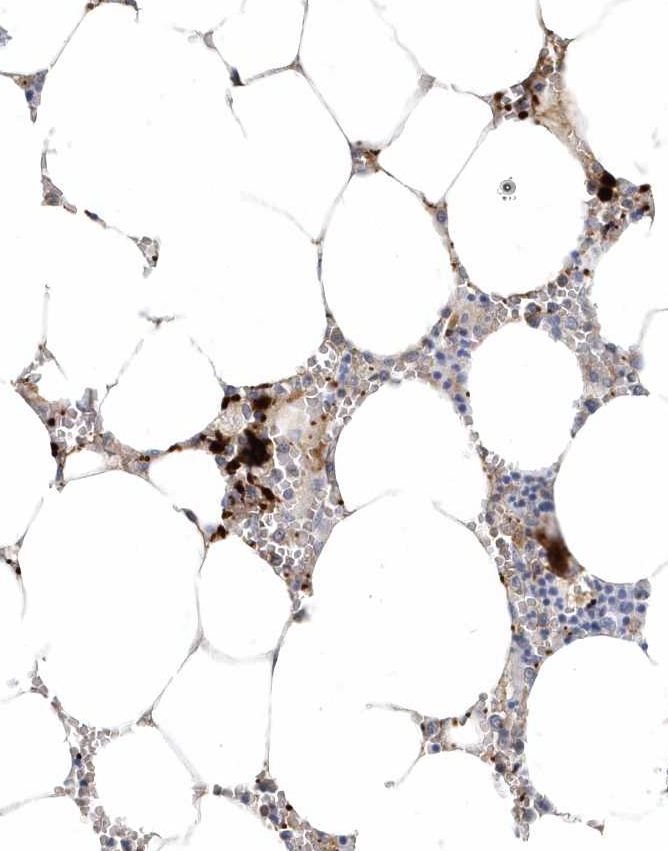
{"staining": {"intensity": "strong", "quantity": "<25%", "location": "cytoplasmic/membranous"}, "tissue": "bone marrow", "cell_type": "Hematopoietic cells", "image_type": "normal", "snomed": [{"axis": "morphology", "description": "Normal tissue, NOS"}, {"axis": "topography", "description": "Bone marrow"}], "caption": "This is an image of IHC staining of normal bone marrow, which shows strong expression in the cytoplasmic/membranous of hematopoietic cells.", "gene": "MMRN1", "patient": {"sex": "male", "age": 70}}